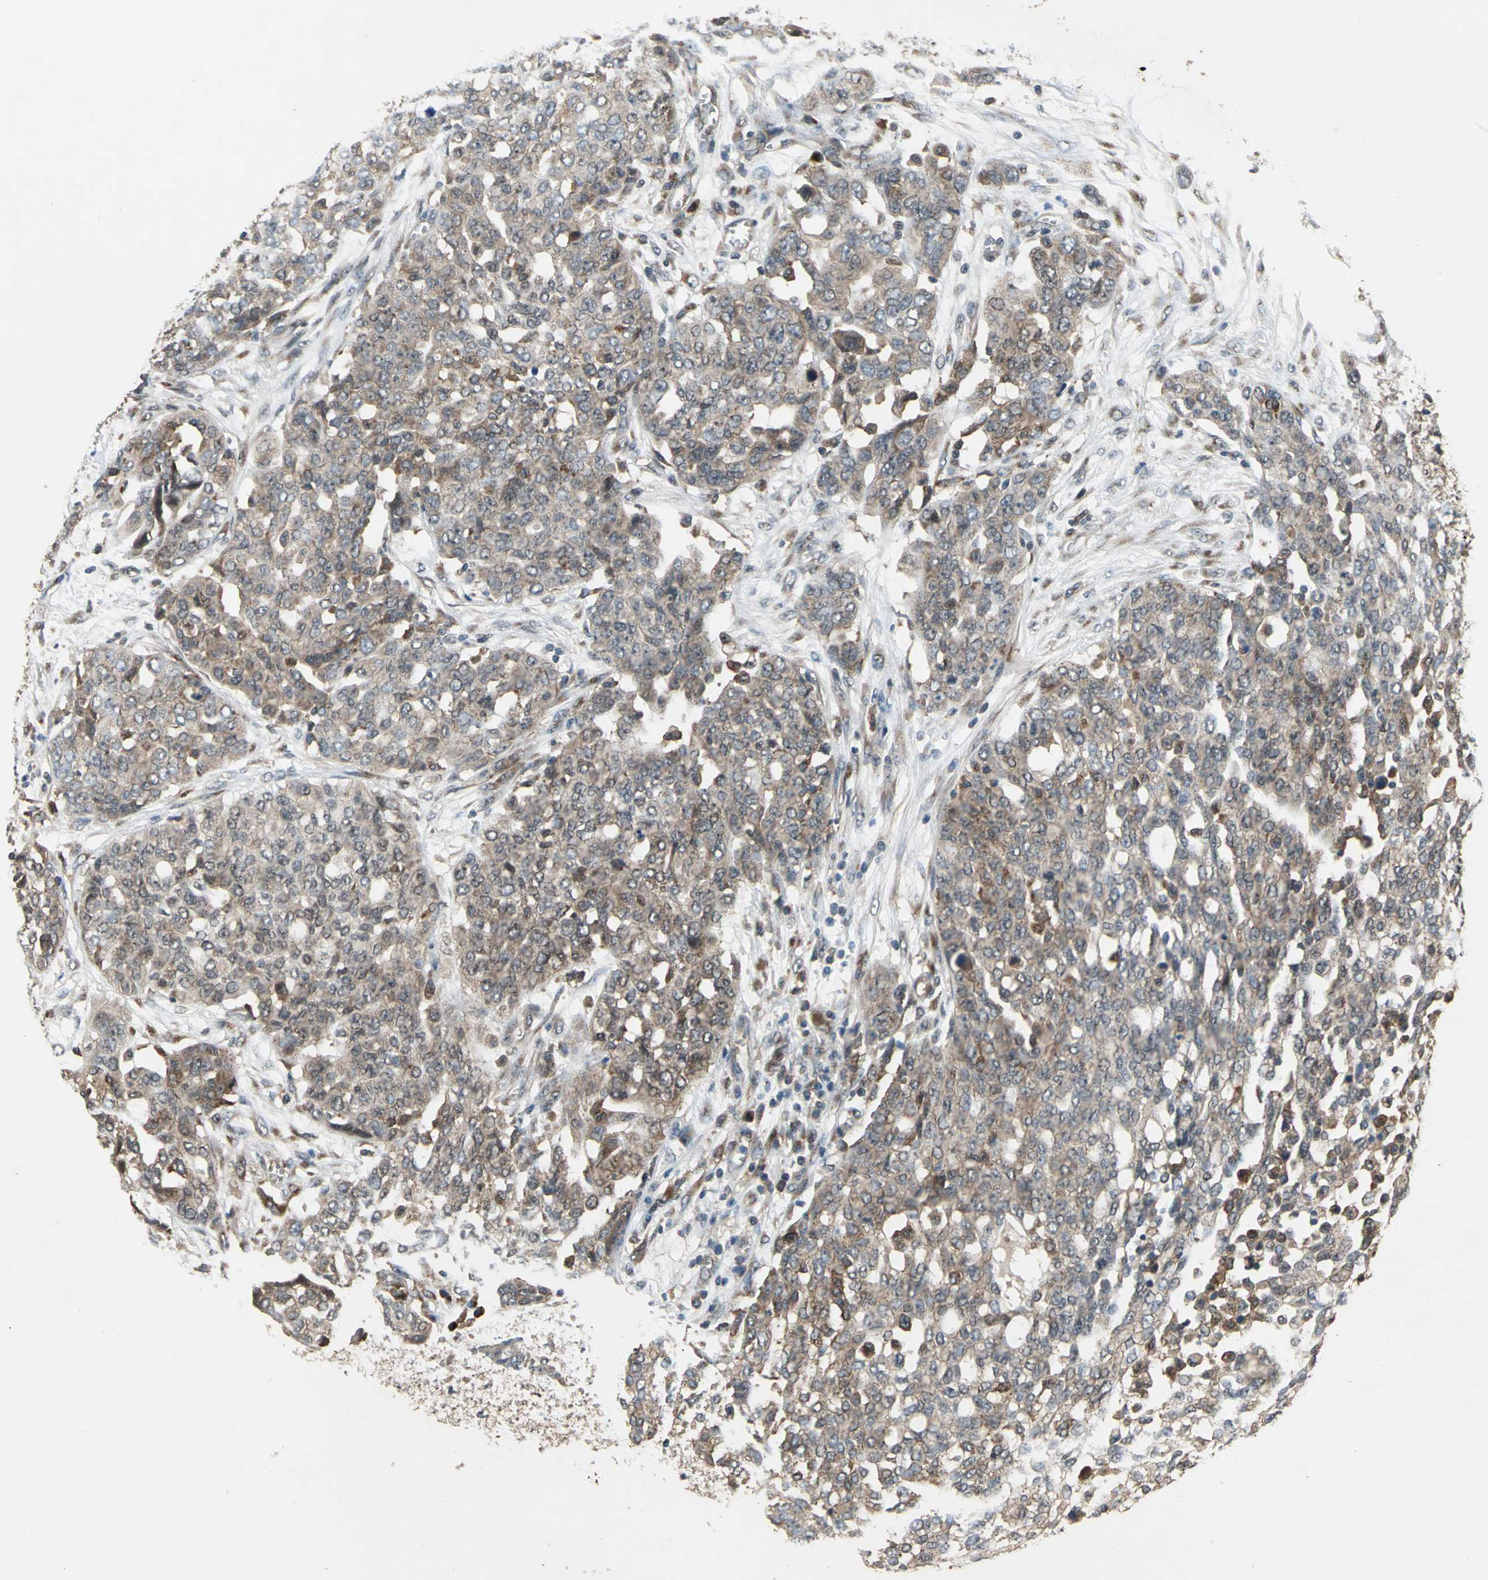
{"staining": {"intensity": "moderate", "quantity": ">75%", "location": "cytoplasmic/membranous"}, "tissue": "ovarian cancer", "cell_type": "Tumor cells", "image_type": "cancer", "snomed": [{"axis": "morphology", "description": "Cystadenocarcinoma, serous, NOS"}, {"axis": "topography", "description": "Soft tissue"}, {"axis": "topography", "description": "Ovary"}], "caption": "The photomicrograph demonstrates staining of ovarian serous cystadenocarcinoma, revealing moderate cytoplasmic/membranous protein positivity (brown color) within tumor cells.", "gene": "NFKBIE", "patient": {"sex": "female", "age": 57}}